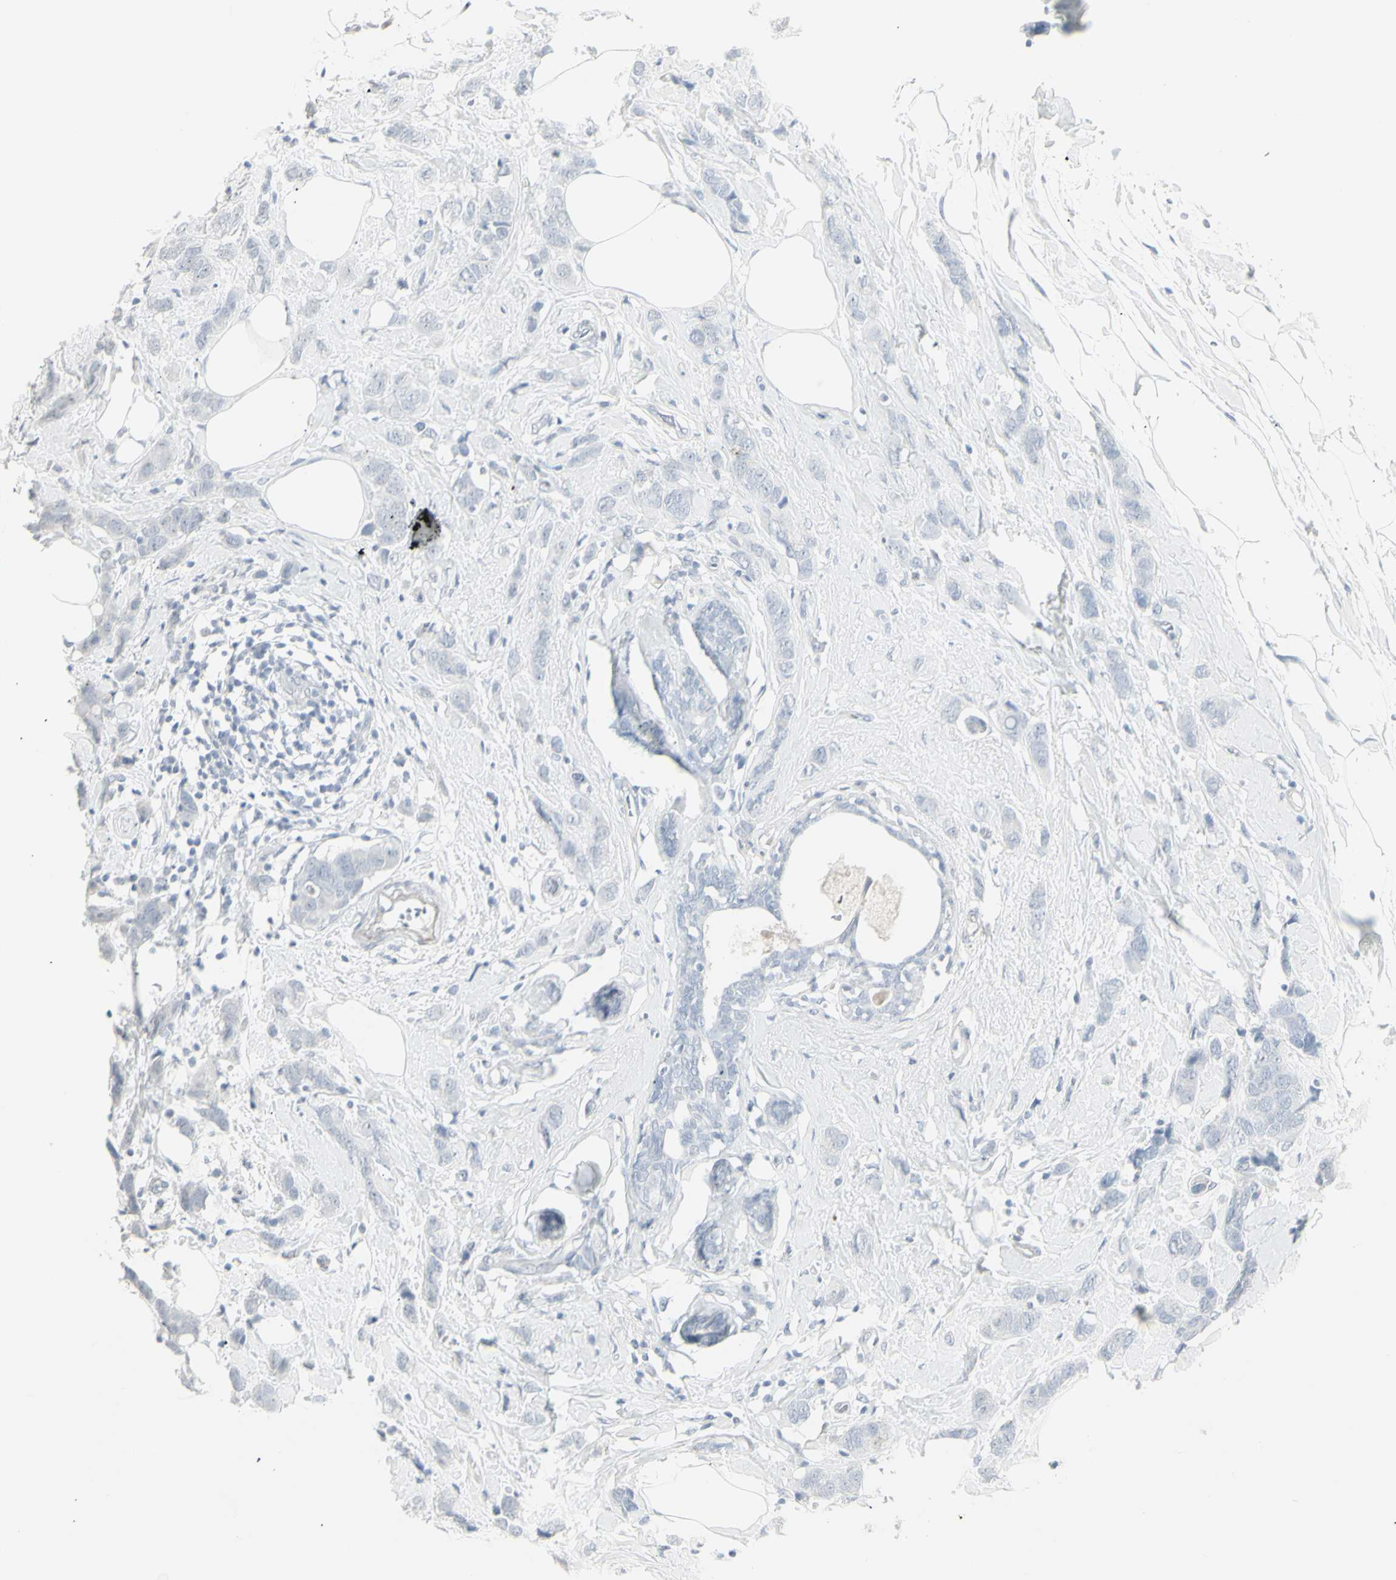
{"staining": {"intensity": "negative", "quantity": "none", "location": "none"}, "tissue": "breast cancer", "cell_type": "Tumor cells", "image_type": "cancer", "snomed": [{"axis": "morphology", "description": "Normal tissue, NOS"}, {"axis": "morphology", "description": "Duct carcinoma"}, {"axis": "topography", "description": "Breast"}], "caption": "The micrograph demonstrates no significant staining in tumor cells of breast infiltrating ductal carcinoma.", "gene": "YBX2", "patient": {"sex": "female", "age": 50}}